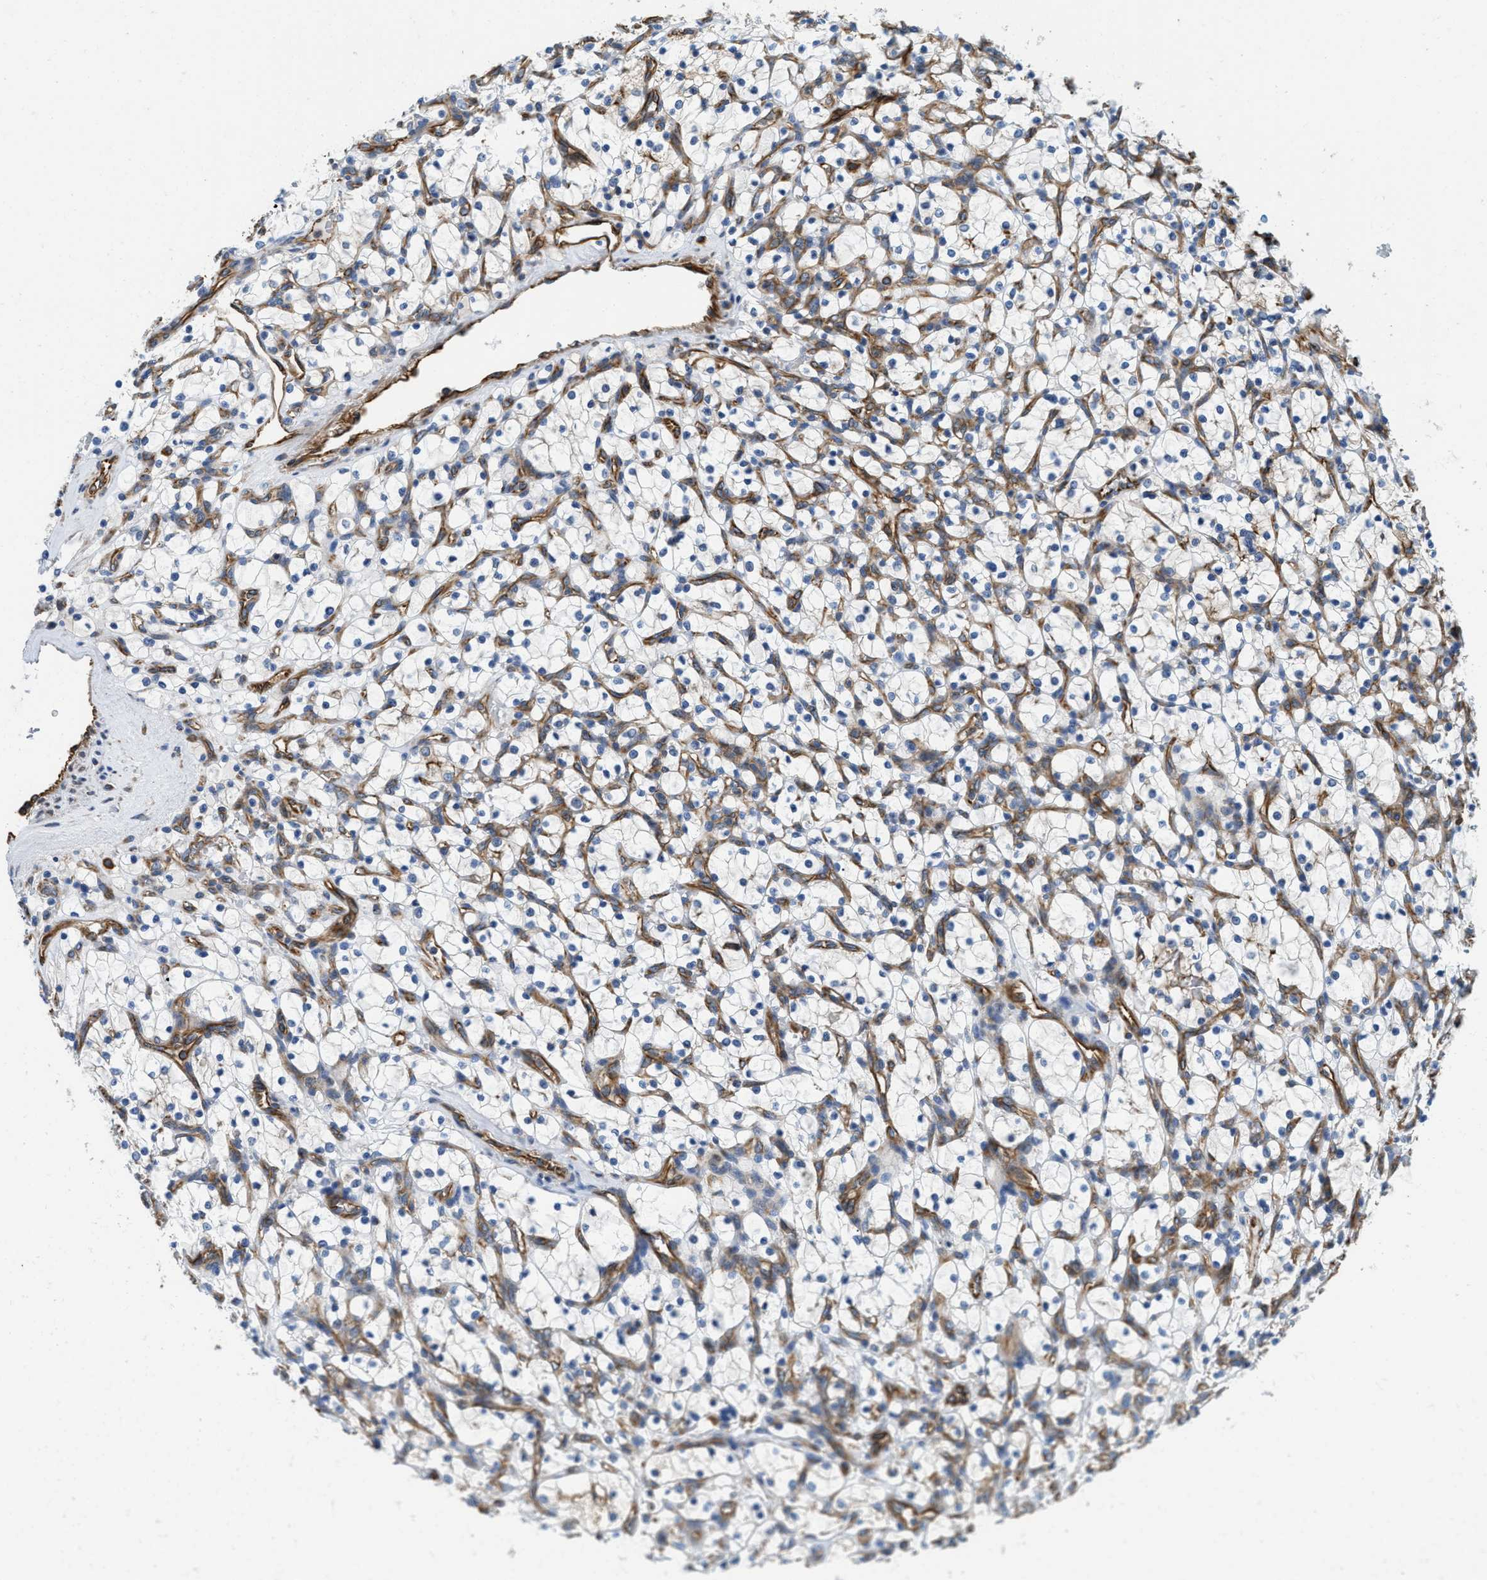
{"staining": {"intensity": "negative", "quantity": "none", "location": "none"}, "tissue": "renal cancer", "cell_type": "Tumor cells", "image_type": "cancer", "snomed": [{"axis": "morphology", "description": "Adenocarcinoma, NOS"}, {"axis": "topography", "description": "Kidney"}], "caption": "Human renal adenocarcinoma stained for a protein using IHC displays no positivity in tumor cells.", "gene": "HSD17B12", "patient": {"sex": "female", "age": 69}}